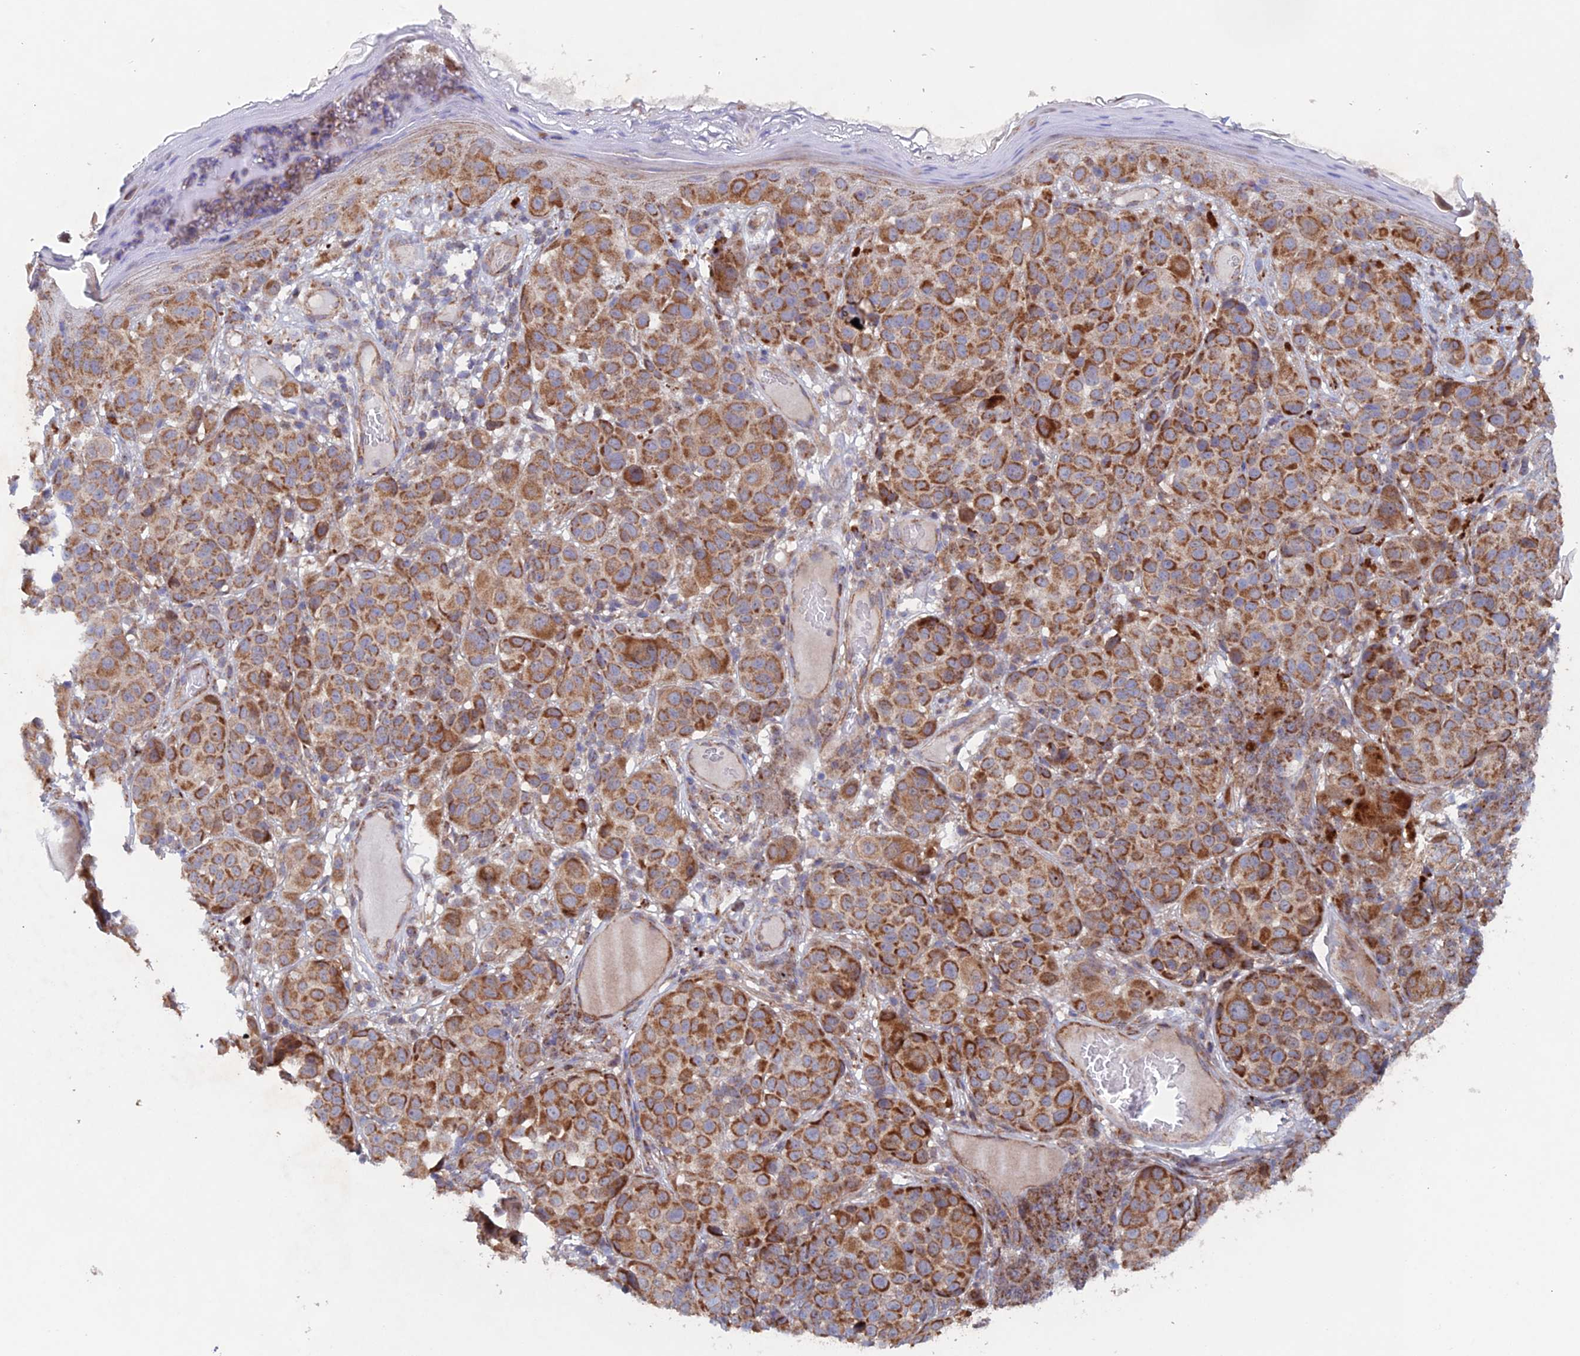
{"staining": {"intensity": "strong", "quantity": ">75%", "location": "cytoplasmic/membranous"}, "tissue": "melanoma", "cell_type": "Tumor cells", "image_type": "cancer", "snomed": [{"axis": "morphology", "description": "Malignant melanoma, NOS"}, {"axis": "topography", "description": "Skin"}], "caption": "Melanoma stained with immunohistochemistry (IHC) exhibits strong cytoplasmic/membranous expression in approximately >75% of tumor cells.", "gene": "MRPL1", "patient": {"sex": "male", "age": 38}}